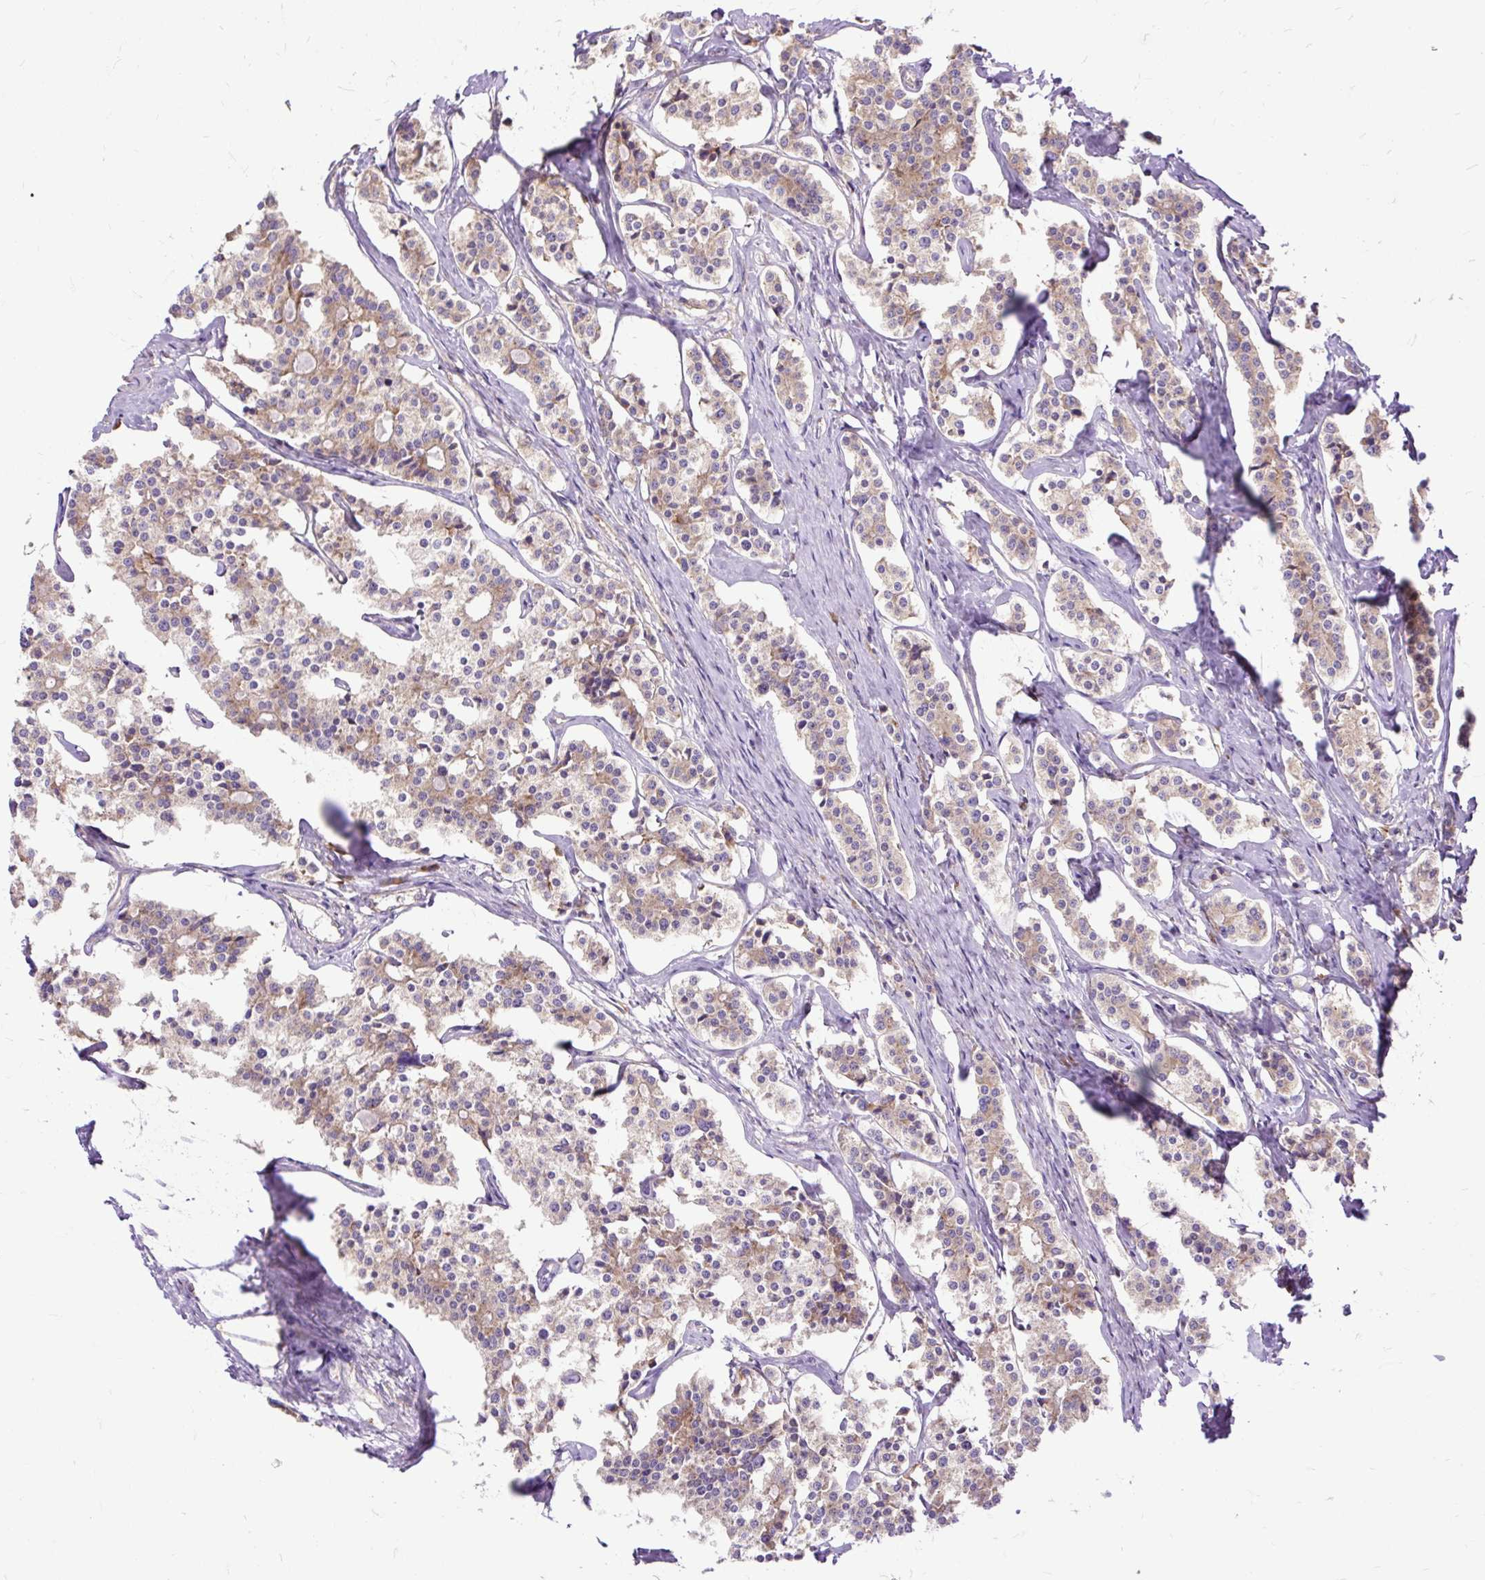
{"staining": {"intensity": "weak", "quantity": ">75%", "location": "cytoplasmic/membranous"}, "tissue": "carcinoid", "cell_type": "Tumor cells", "image_type": "cancer", "snomed": [{"axis": "morphology", "description": "Carcinoid, malignant, NOS"}, {"axis": "topography", "description": "Small intestine"}], "caption": "The histopathology image exhibits staining of malignant carcinoid, revealing weak cytoplasmic/membranous protein staining (brown color) within tumor cells. Using DAB (brown) and hematoxylin (blue) stains, captured at high magnification using brightfield microscopy.", "gene": "RPS5", "patient": {"sex": "male", "age": 63}}